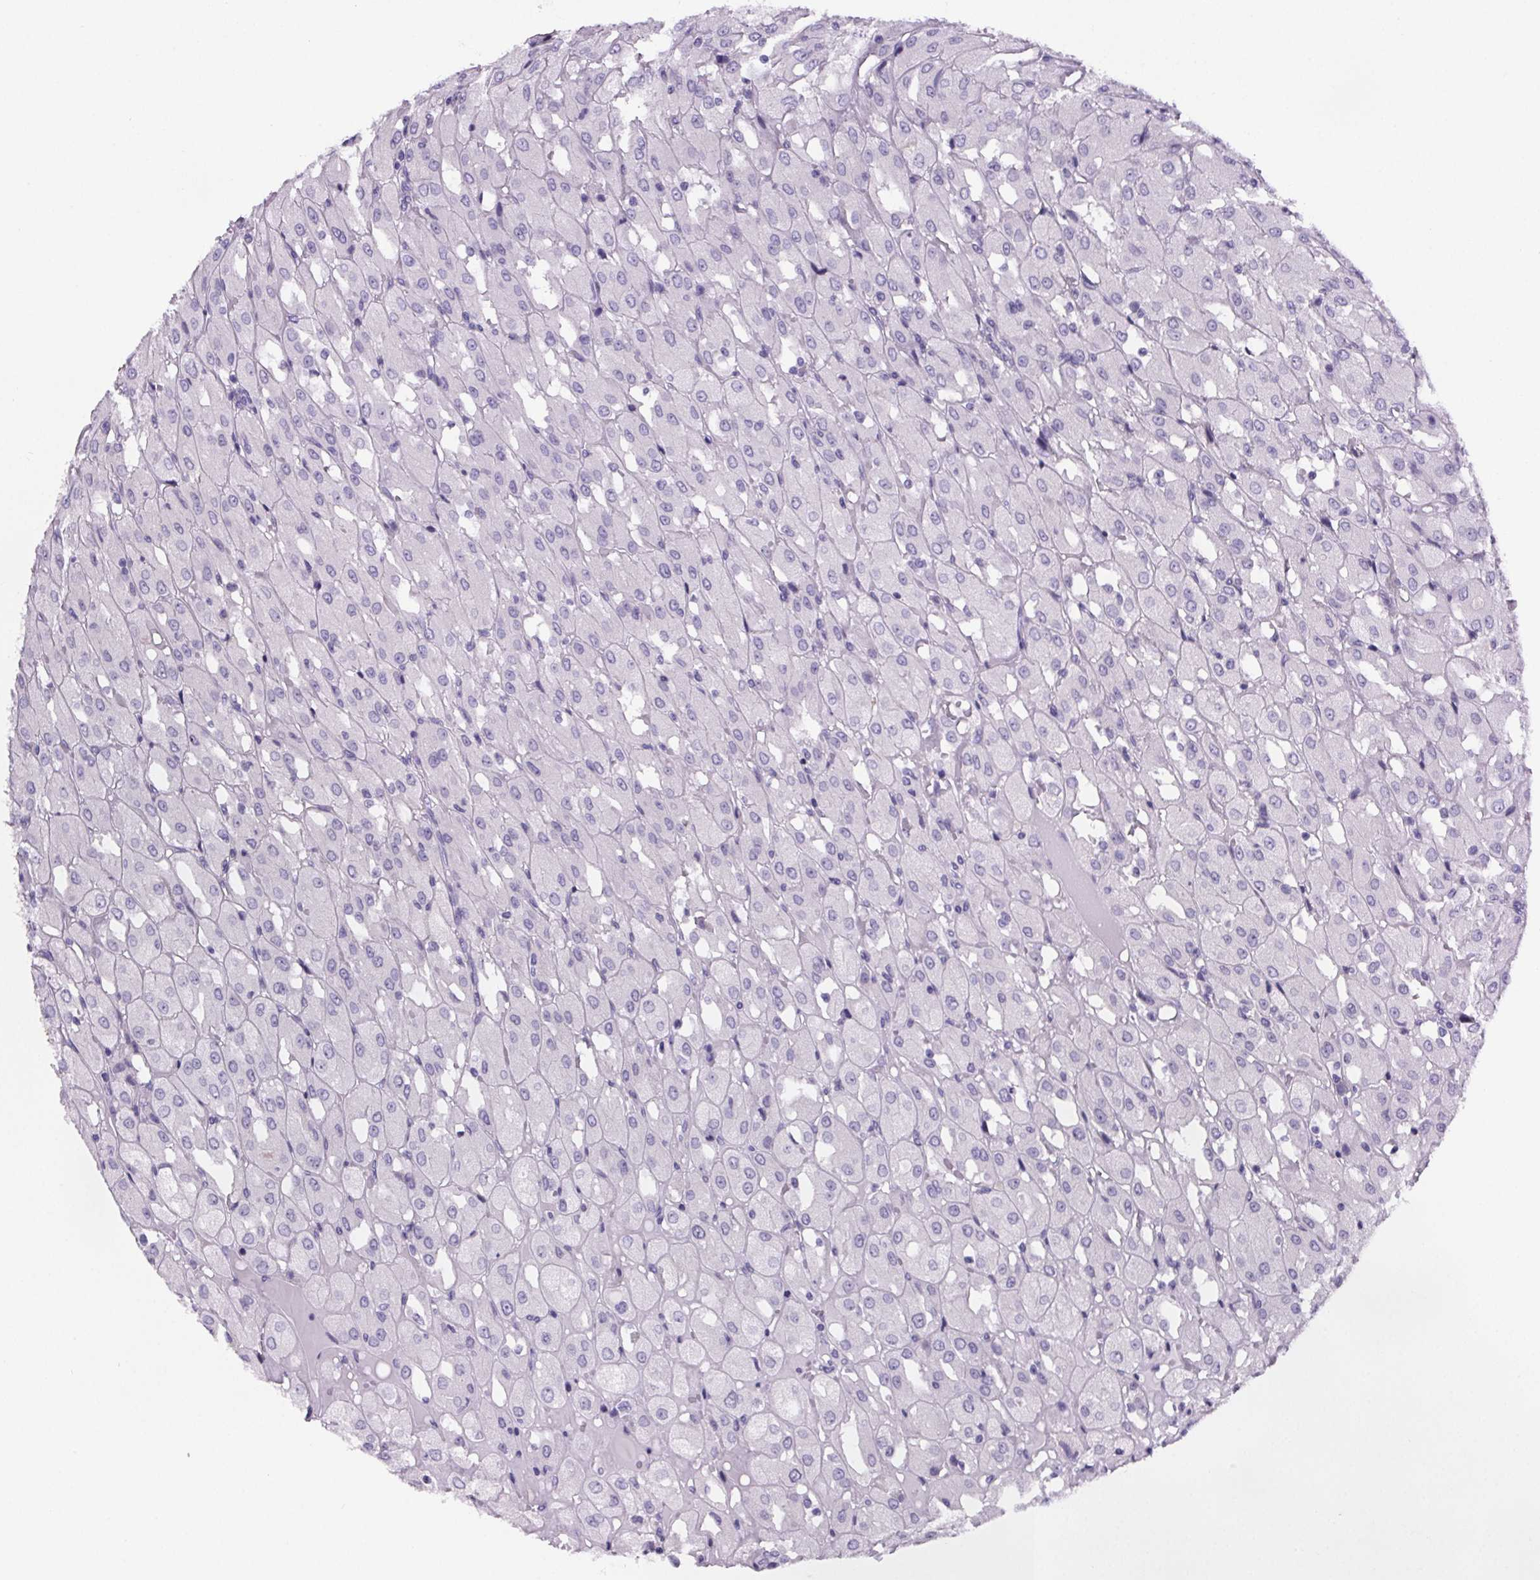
{"staining": {"intensity": "negative", "quantity": "none", "location": "none"}, "tissue": "renal cancer", "cell_type": "Tumor cells", "image_type": "cancer", "snomed": [{"axis": "morphology", "description": "Adenocarcinoma, NOS"}, {"axis": "topography", "description": "Kidney"}], "caption": "Tumor cells are negative for brown protein staining in renal cancer (adenocarcinoma).", "gene": "CUBN", "patient": {"sex": "male", "age": 72}}